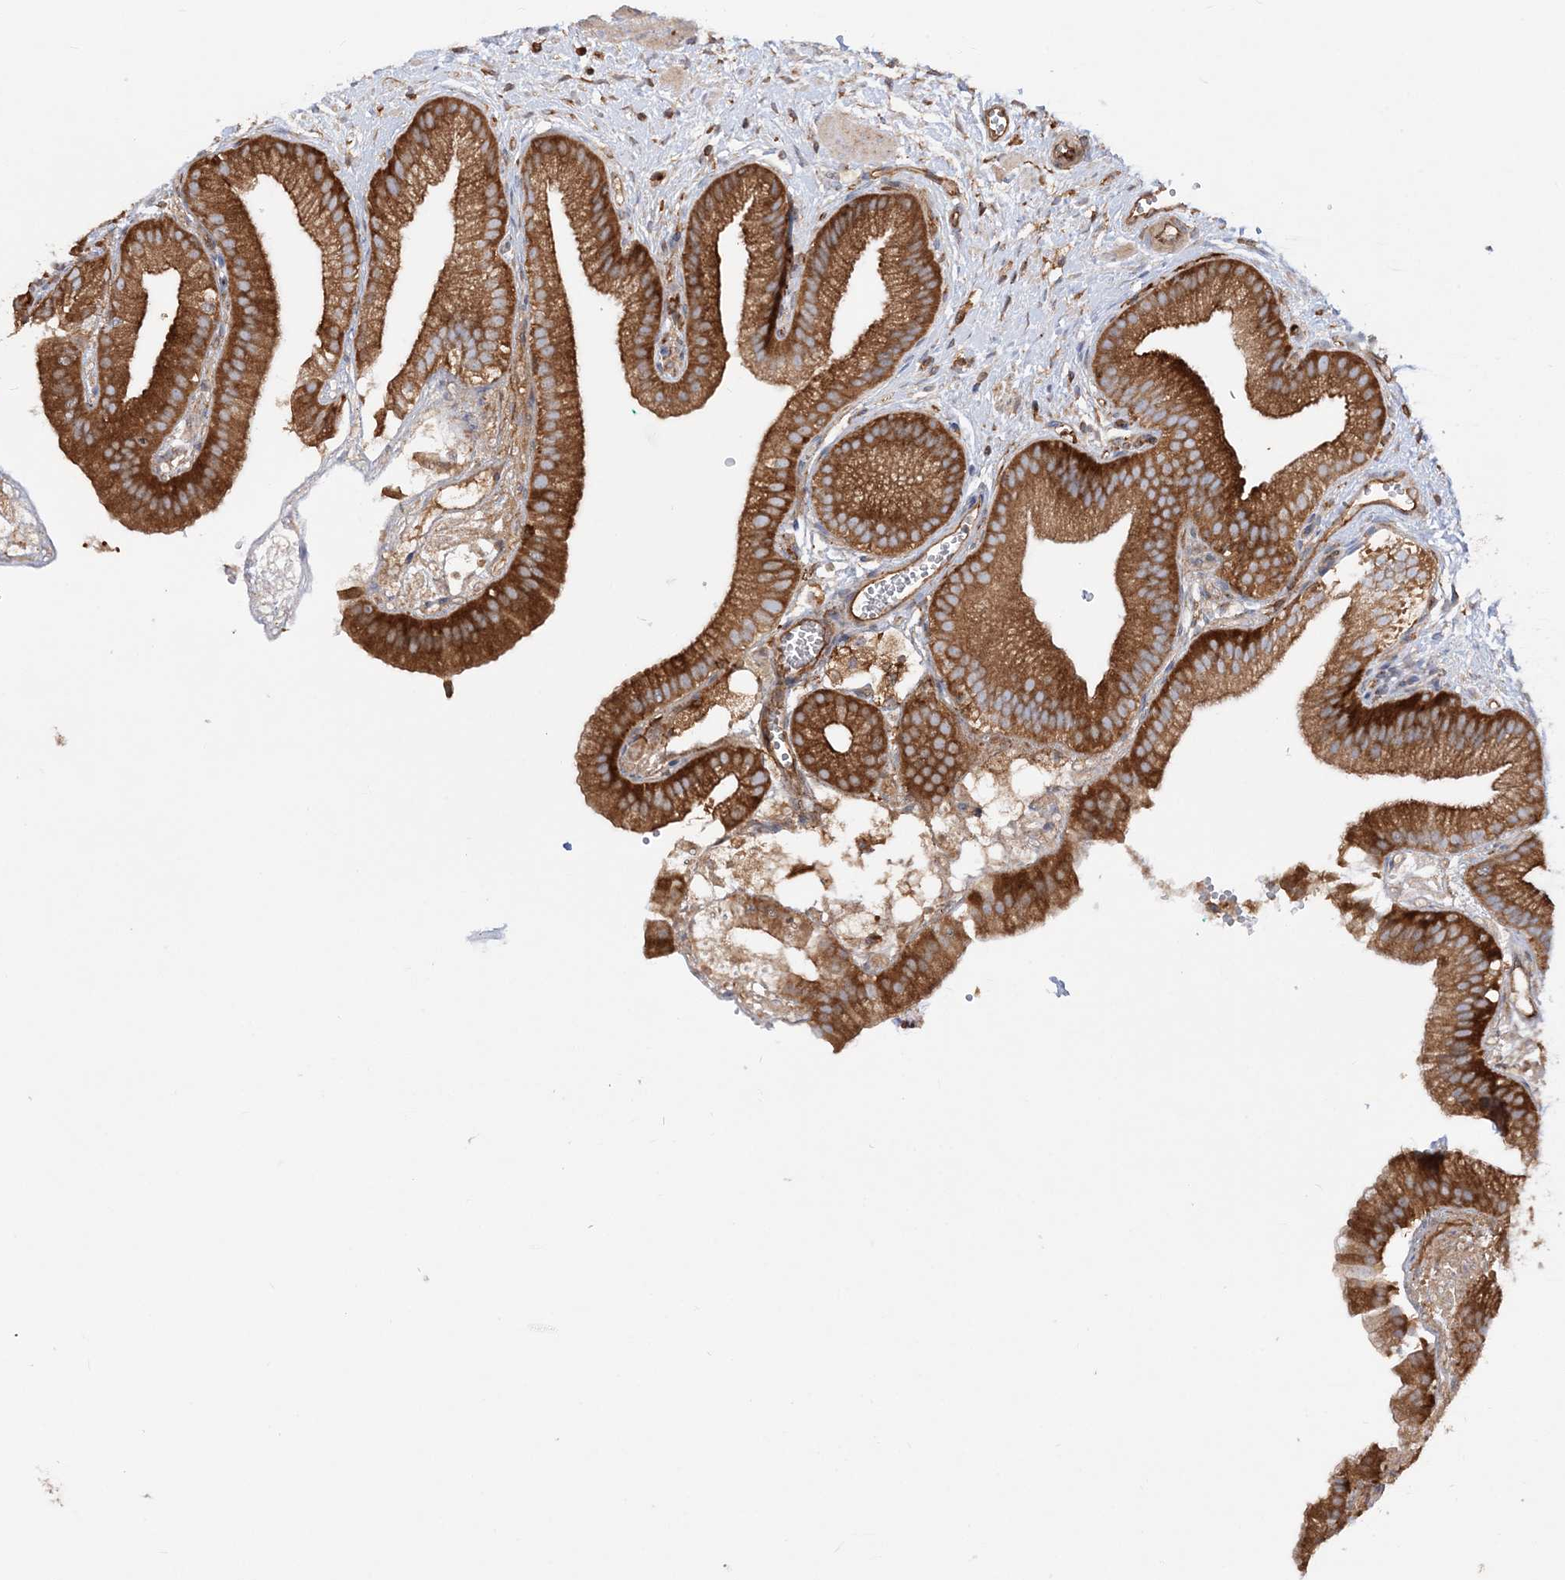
{"staining": {"intensity": "strong", "quantity": ">75%", "location": "cytoplasmic/membranous"}, "tissue": "gallbladder", "cell_type": "Glandular cells", "image_type": "normal", "snomed": [{"axis": "morphology", "description": "Normal tissue, NOS"}, {"axis": "topography", "description": "Gallbladder"}], "caption": "Protein expression analysis of unremarkable gallbladder displays strong cytoplasmic/membranous staining in approximately >75% of glandular cells.", "gene": "TBC1D5", "patient": {"sex": "male", "age": 55}}